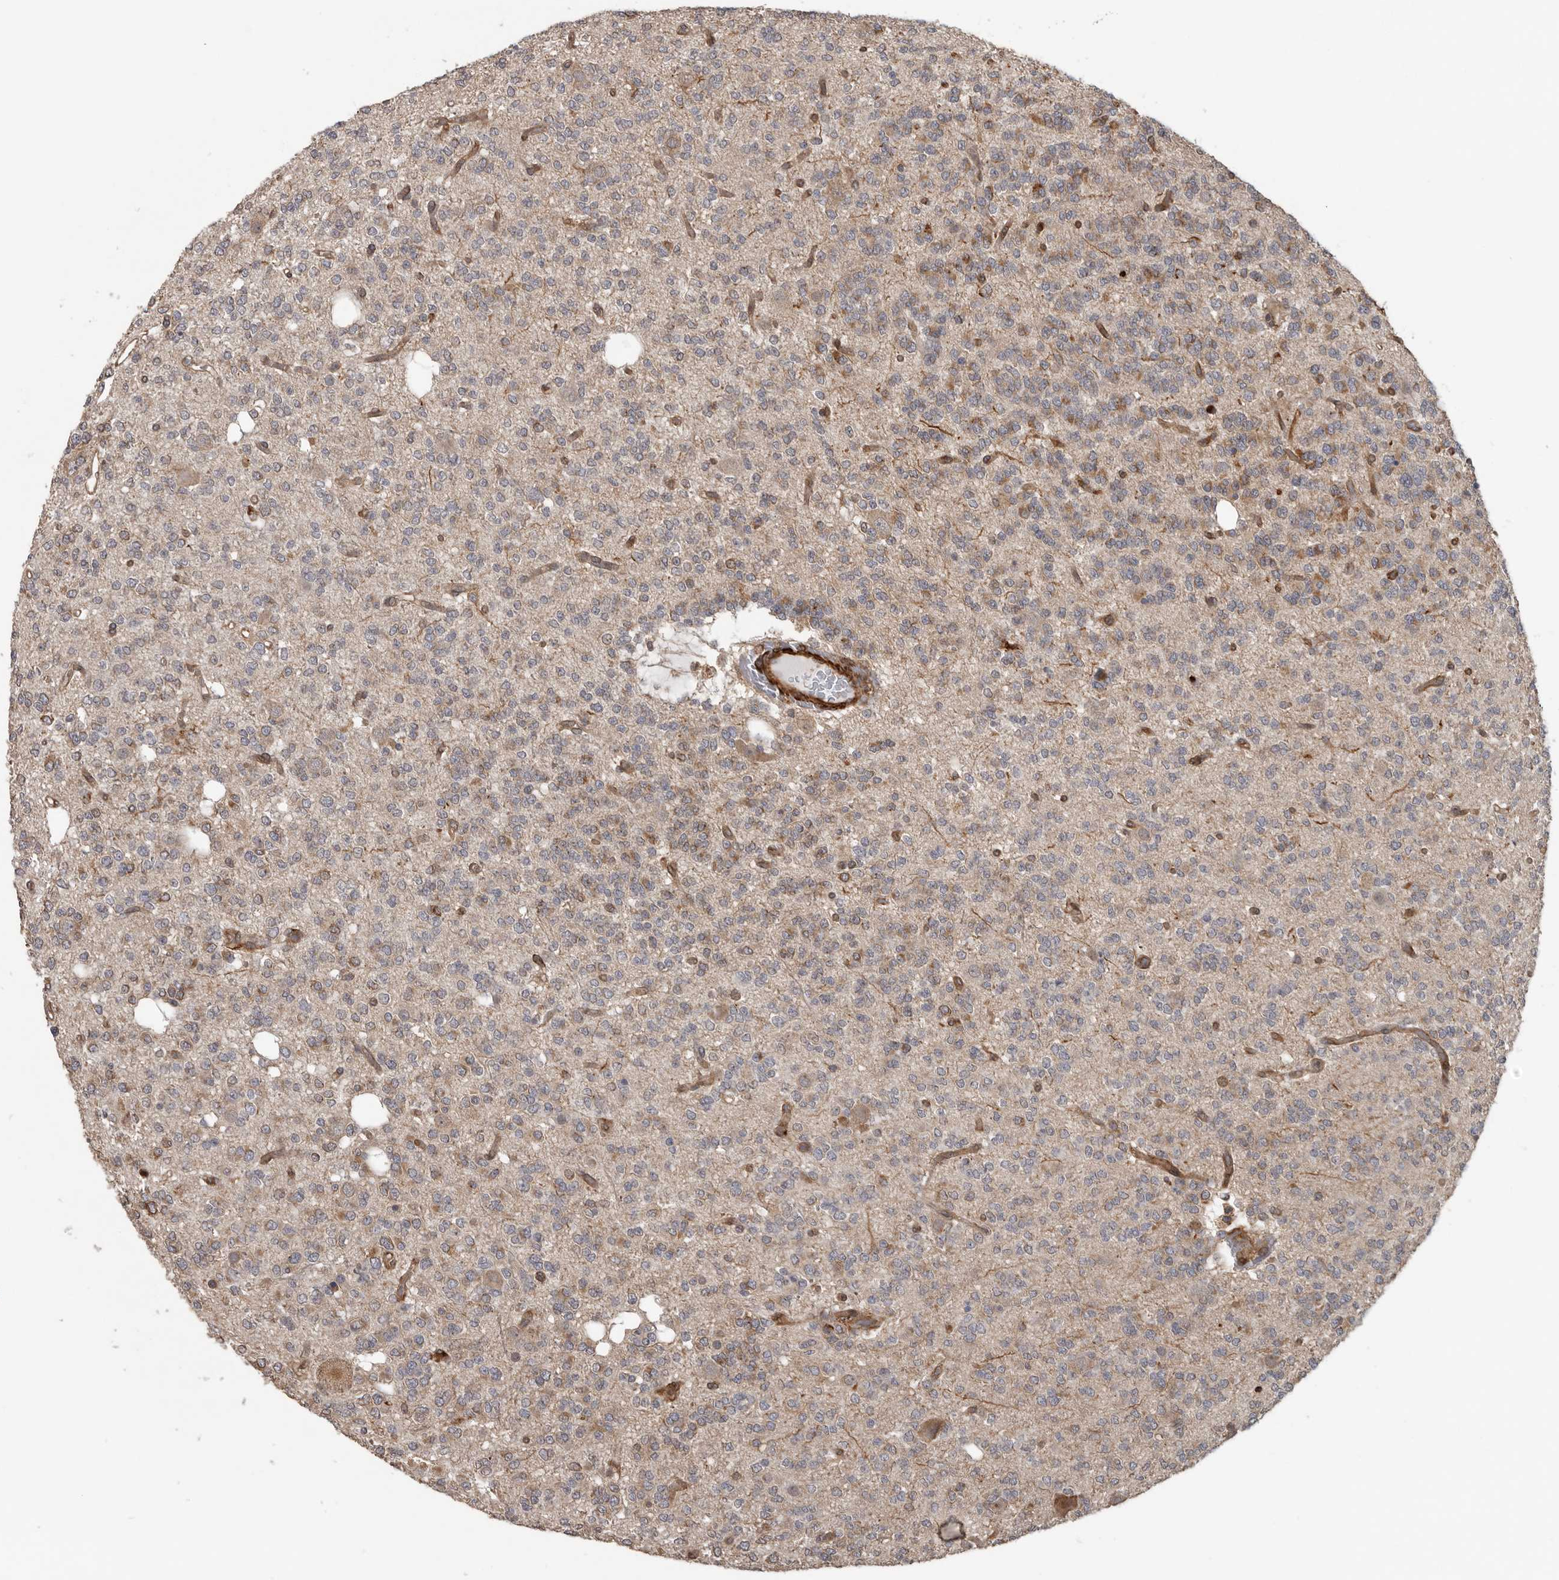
{"staining": {"intensity": "moderate", "quantity": "25%-75%", "location": "cytoplasmic/membranous"}, "tissue": "glioma", "cell_type": "Tumor cells", "image_type": "cancer", "snomed": [{"axis": "morphology", "description": "Glioma, malignant, Low grade"}, {"axis": "topography", "description": "Brain"}], "caption": "Glioma stained for a protein (brown) exhibits moderate cytoplasmic/membranous positive positivity in approximately 25%-75% of tumor cells.", "gene": "CEP350", "patient": {"sex": "male", "age": 38}}